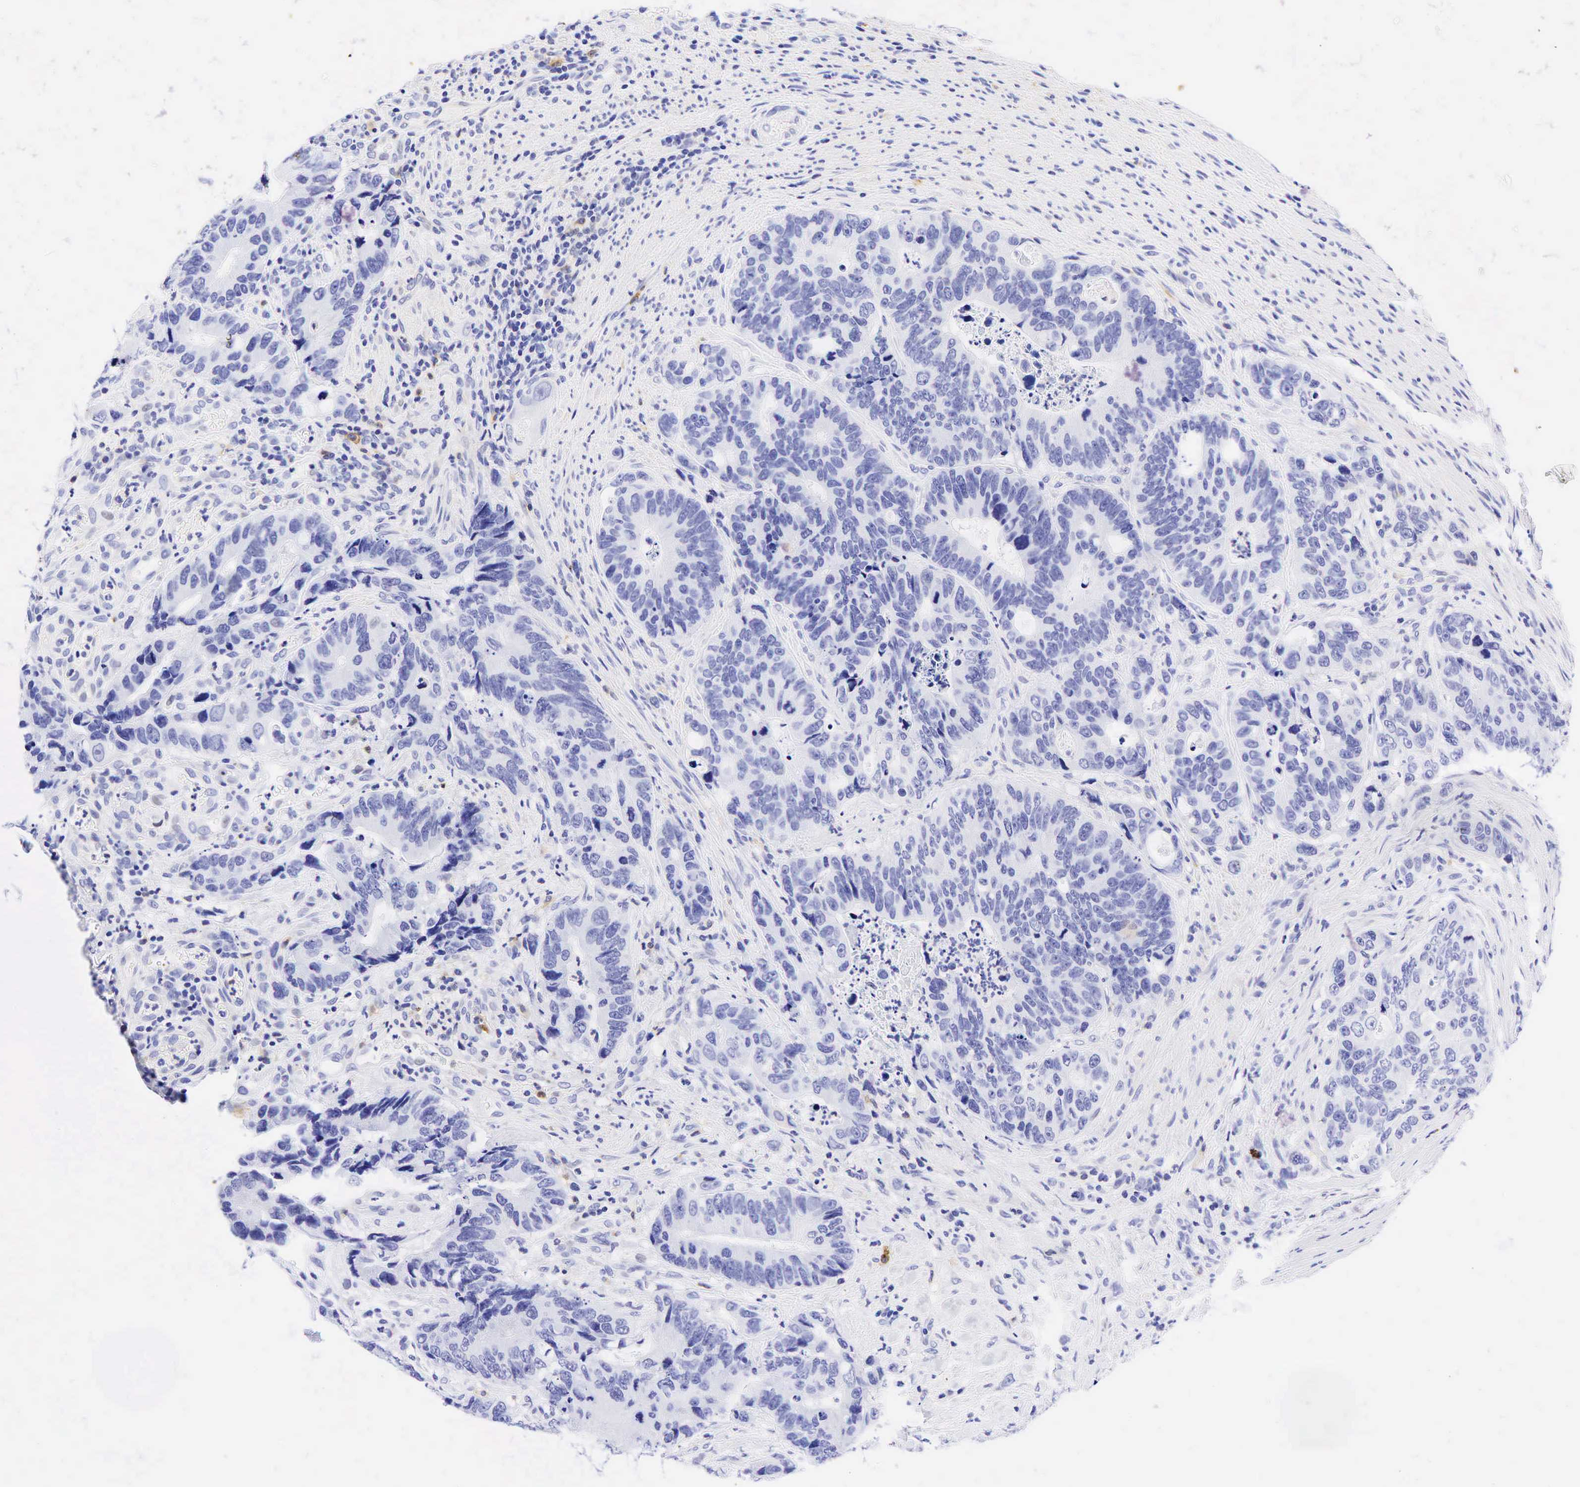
{"staining": {"intensity": "negative", "quantity": "none", "location": "none"}, "tissue": "colorectal cancer", "cell_type": "Tumor cells", "image_type": "cancer", "snomed": [{"axis": "morphology", "description": "Adenocarcinoma, NOS"}, {"axis": "topography", "description": "Colon"}], "caption": "Immunohistochemistry (IHC) of adenocarcinoma (colorectal) demonstrates no staining in tumor cells. (Stains: DAB (3,3'-diaminobenzidine) IHC with hematoxylin counter stain, Microscopy: brightfield microscopy at high magnification).", "gene": "TNFRSF8", "patient": {"sex": "male", "age": 56}}